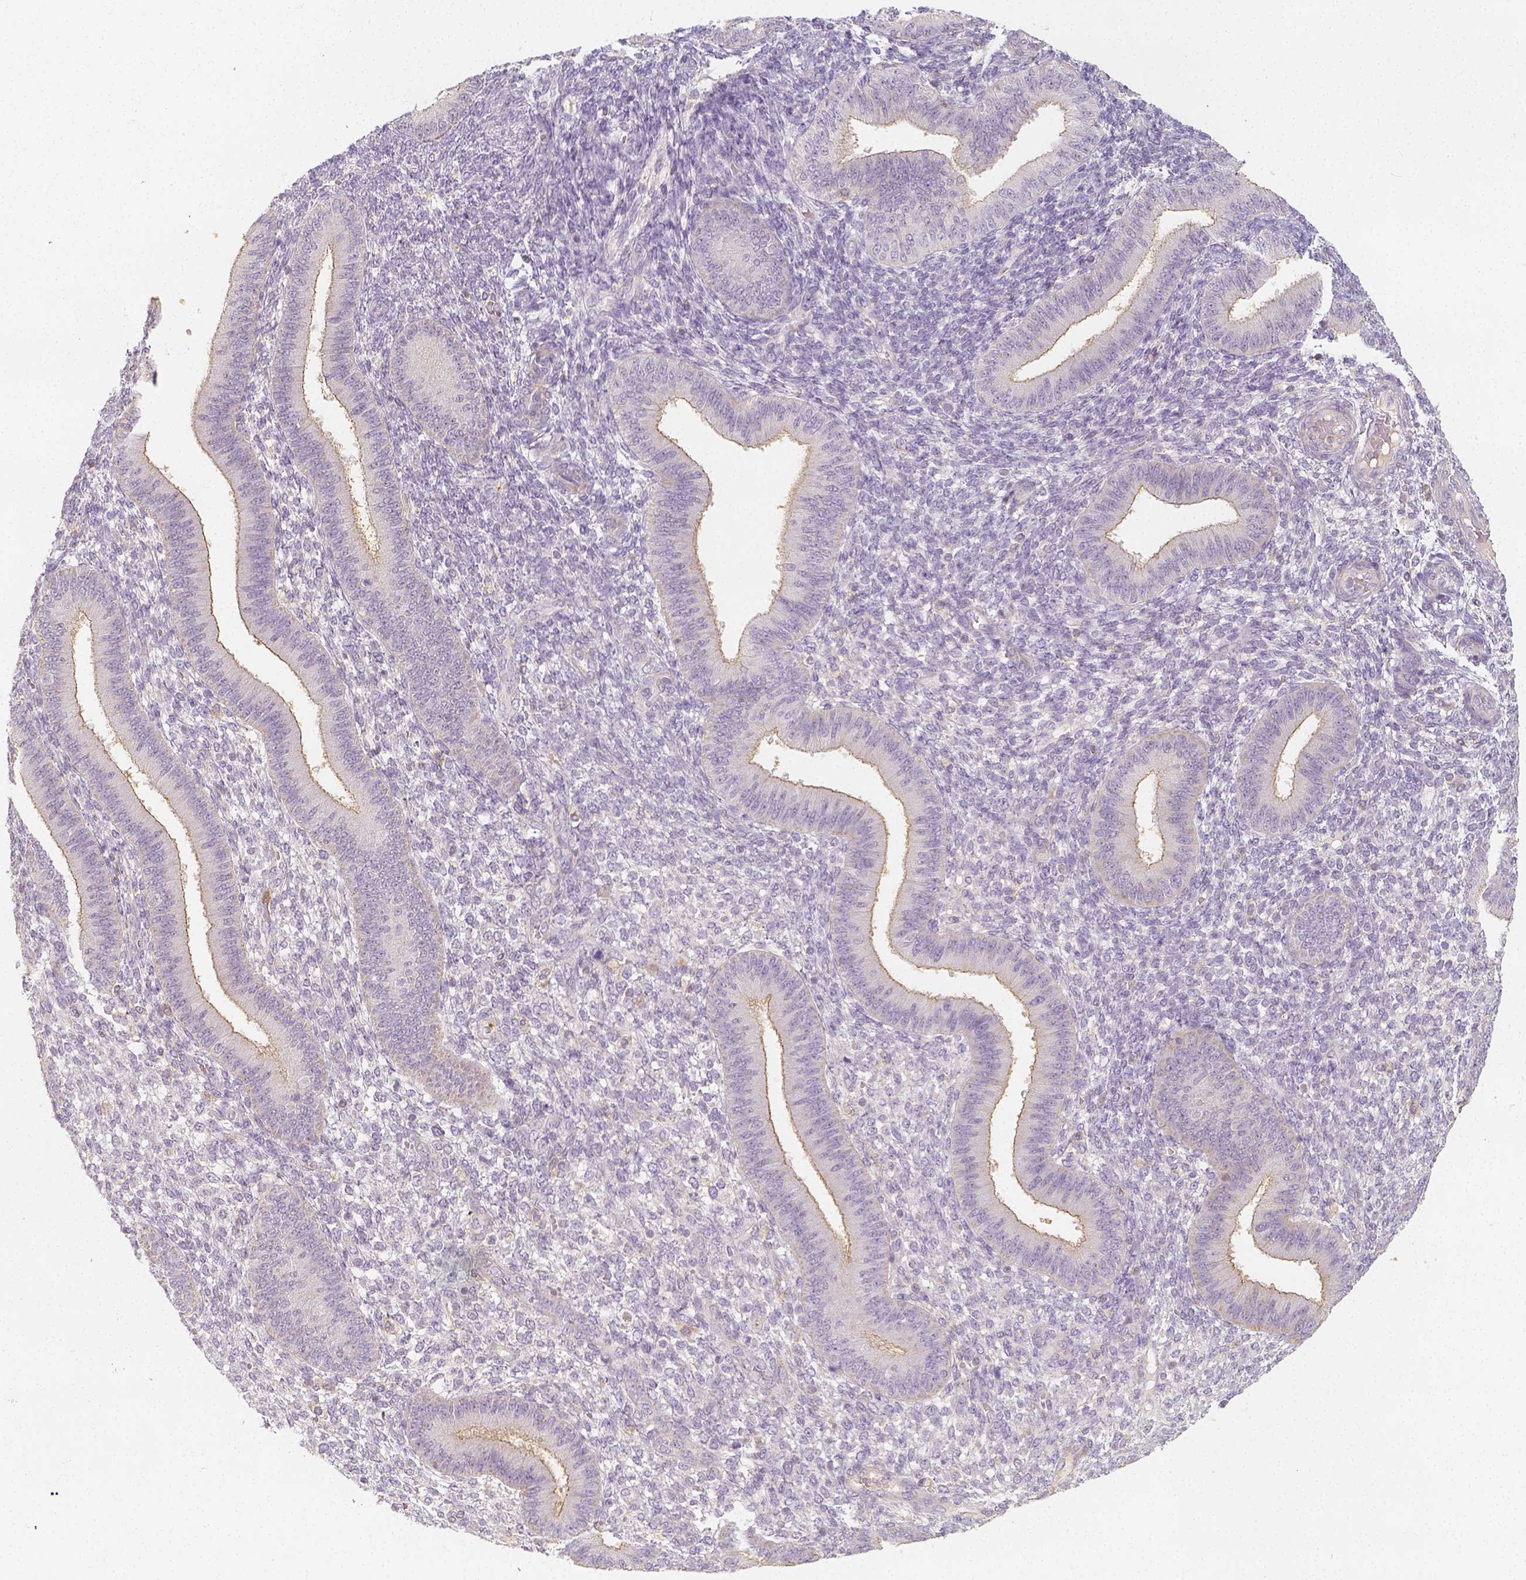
{"staining": {"intensity": "negative", "quantity": "none", "location": "none"}, "tissue": "endometrium", "cell_type": "Cells in endometrial stroma", "image_type": "normal", "snomed": [{"axis": "morphology", "description": "Normal tissue, NOS"}, {"axis": "topography", "description": "Endometrium"}], "caption": "The micrograph exhibits no staining of cells in endometrial stroma in normal endometrium. (DAB (3,3'-diaminobenzidine) immunohistochemistry, high magnification).", "gene": "PTPRJ", "patient": {"sex": "female", "age": 39}}